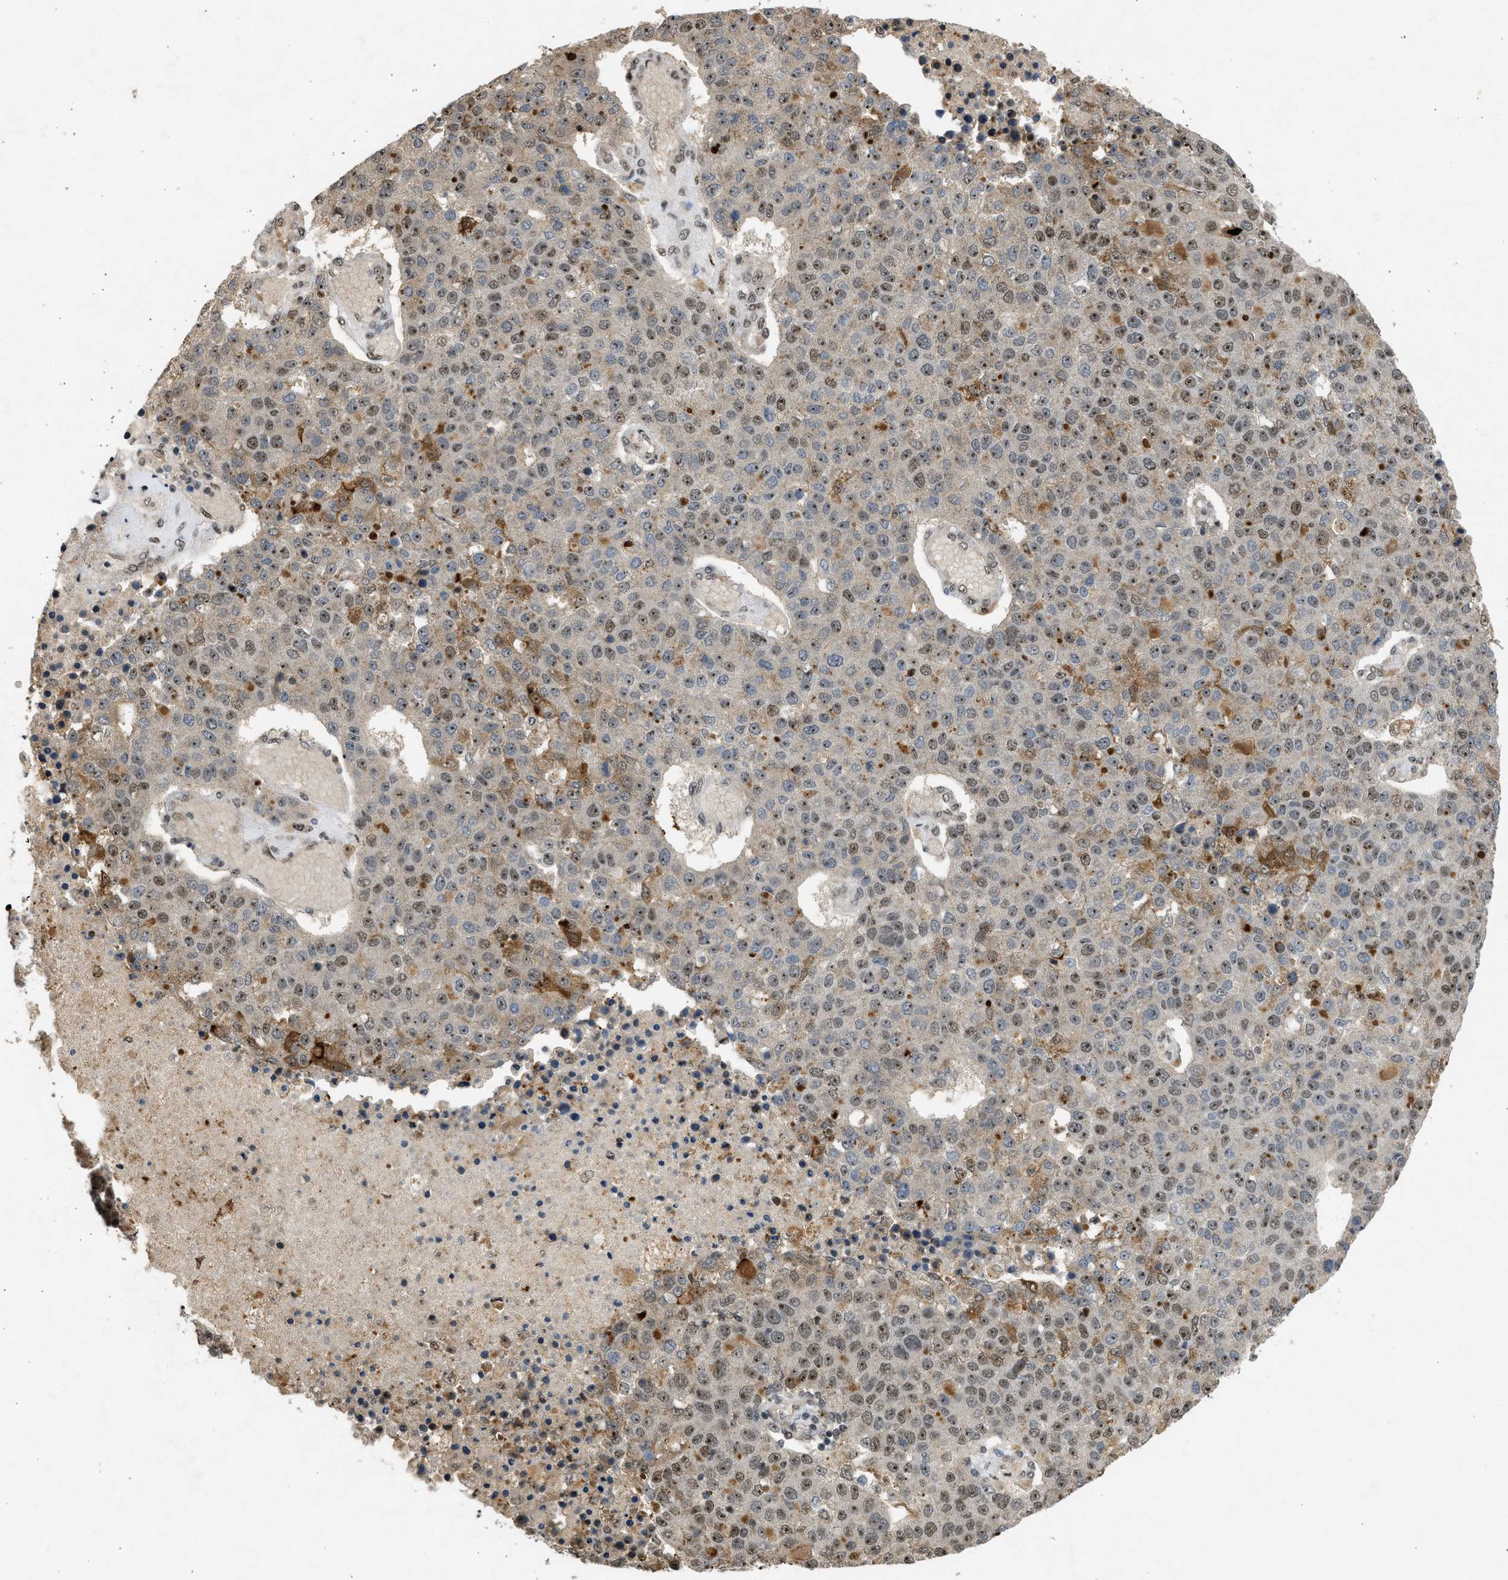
{"staining": {"intensity": "moderate", "quantity": ">75%", "location": "nuclear"}, "tissue": "pancreatic cancer", "cell_type": "Tumor cells", "image_type": "cancer", "snomed": [{"axis": "morphology", "description": "Adenocarcinoma, NOS"}, {"axis": "topography", "description": "Pancreas"}], "caption": "IHC (DAB (3,3'-diaminobenzidine)) staining of pancreatic cancer shows moderate nuclear protein staining in approximately >75% of tumor cells.", "gene": "TFDP2", "patient": {"sex": "female", "age": 61}}